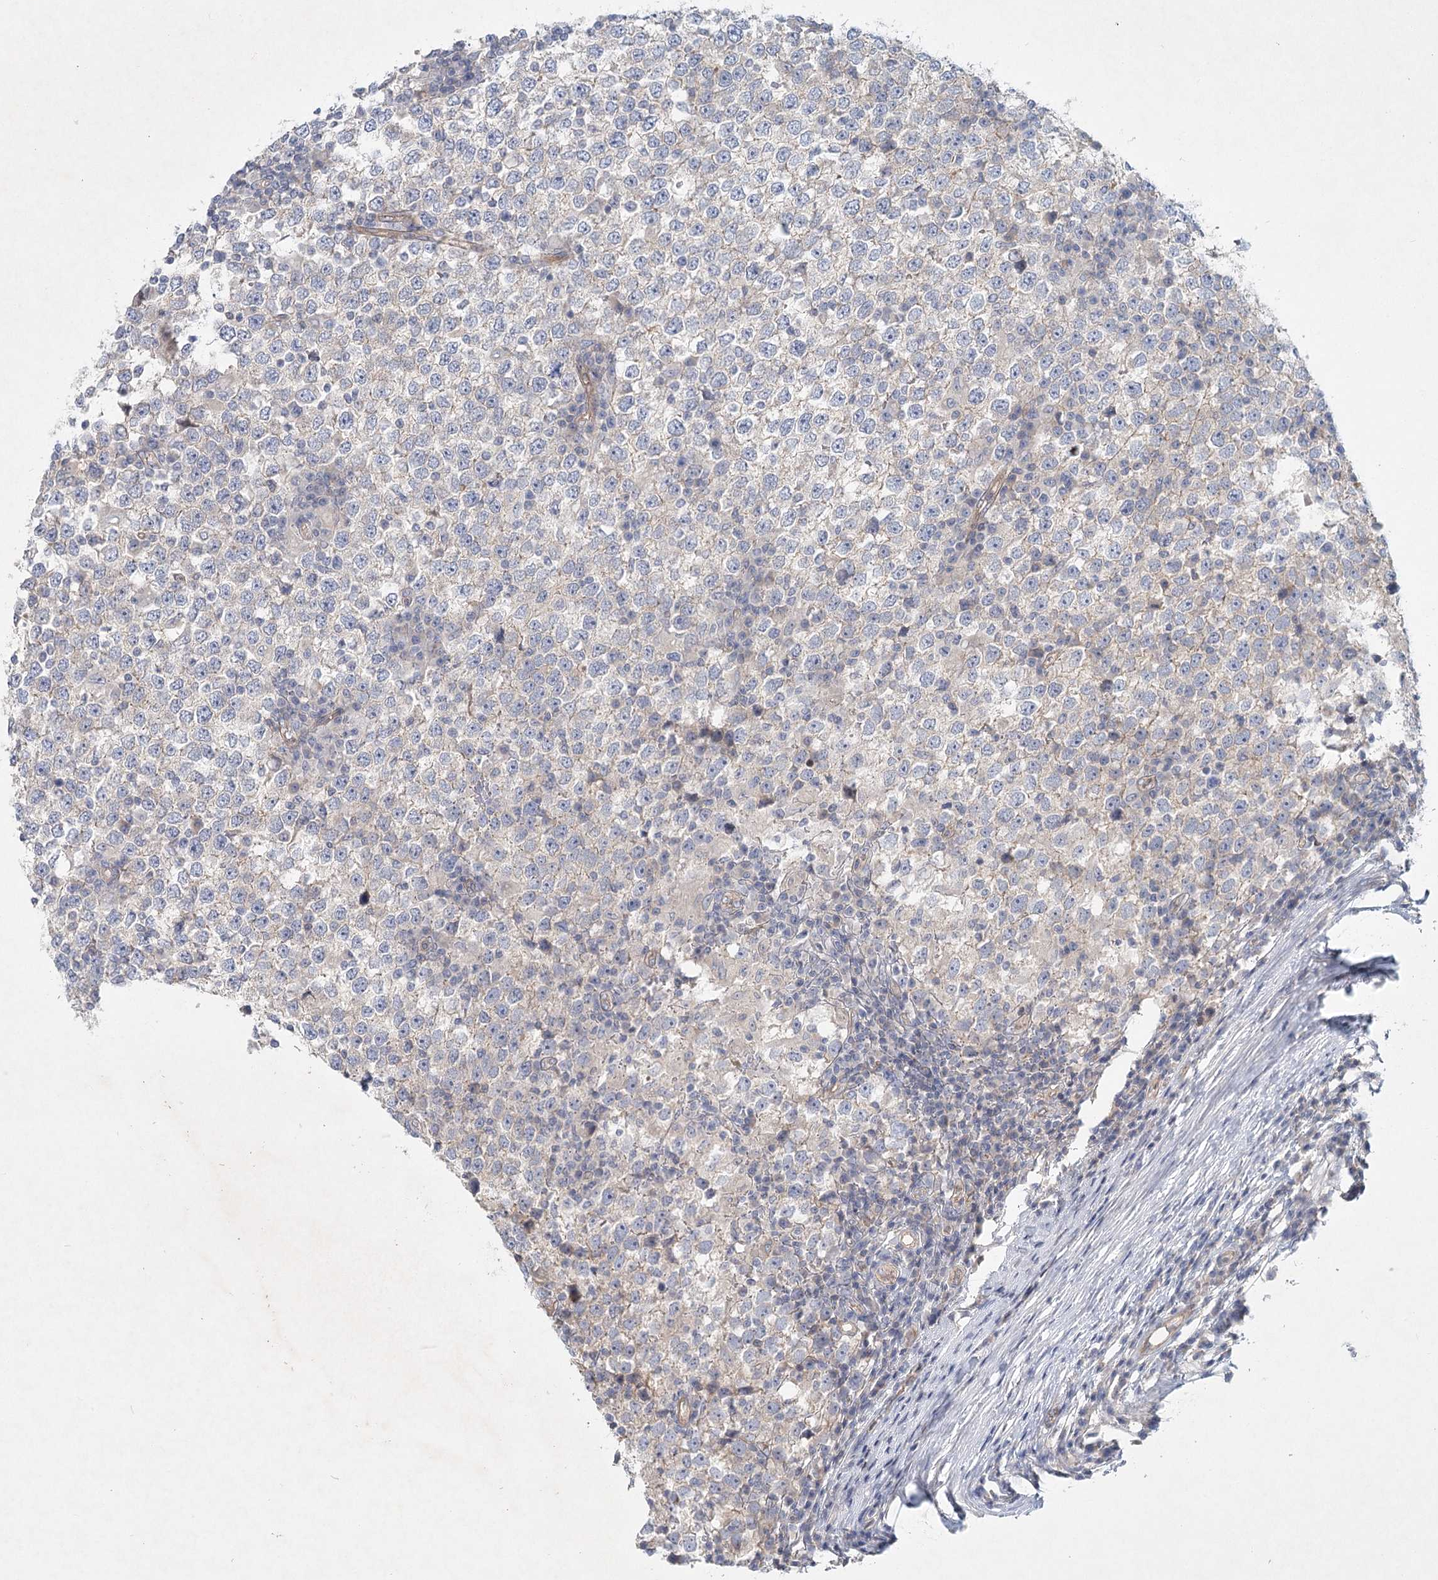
{"staining": {"intensity": "weak", "quantity": "<25%", "location": "cytoplasmic/membranous"}, "tissue": "testis cancer", "cell_type": "Tumor cells", "image_type": "cancer", "snomed": [{"axis": "morphology", "description": "Seminoma, NOS"}, {"axis": "topography", "description": "Testis"}], "caption": "An immunohistochemistry photomicrograph of testis seminoma is shown. There is no staining in tumor cells of testis seminoma.", "gene": "DNMBP", "patient": {"sex": "male", "age": 65}}